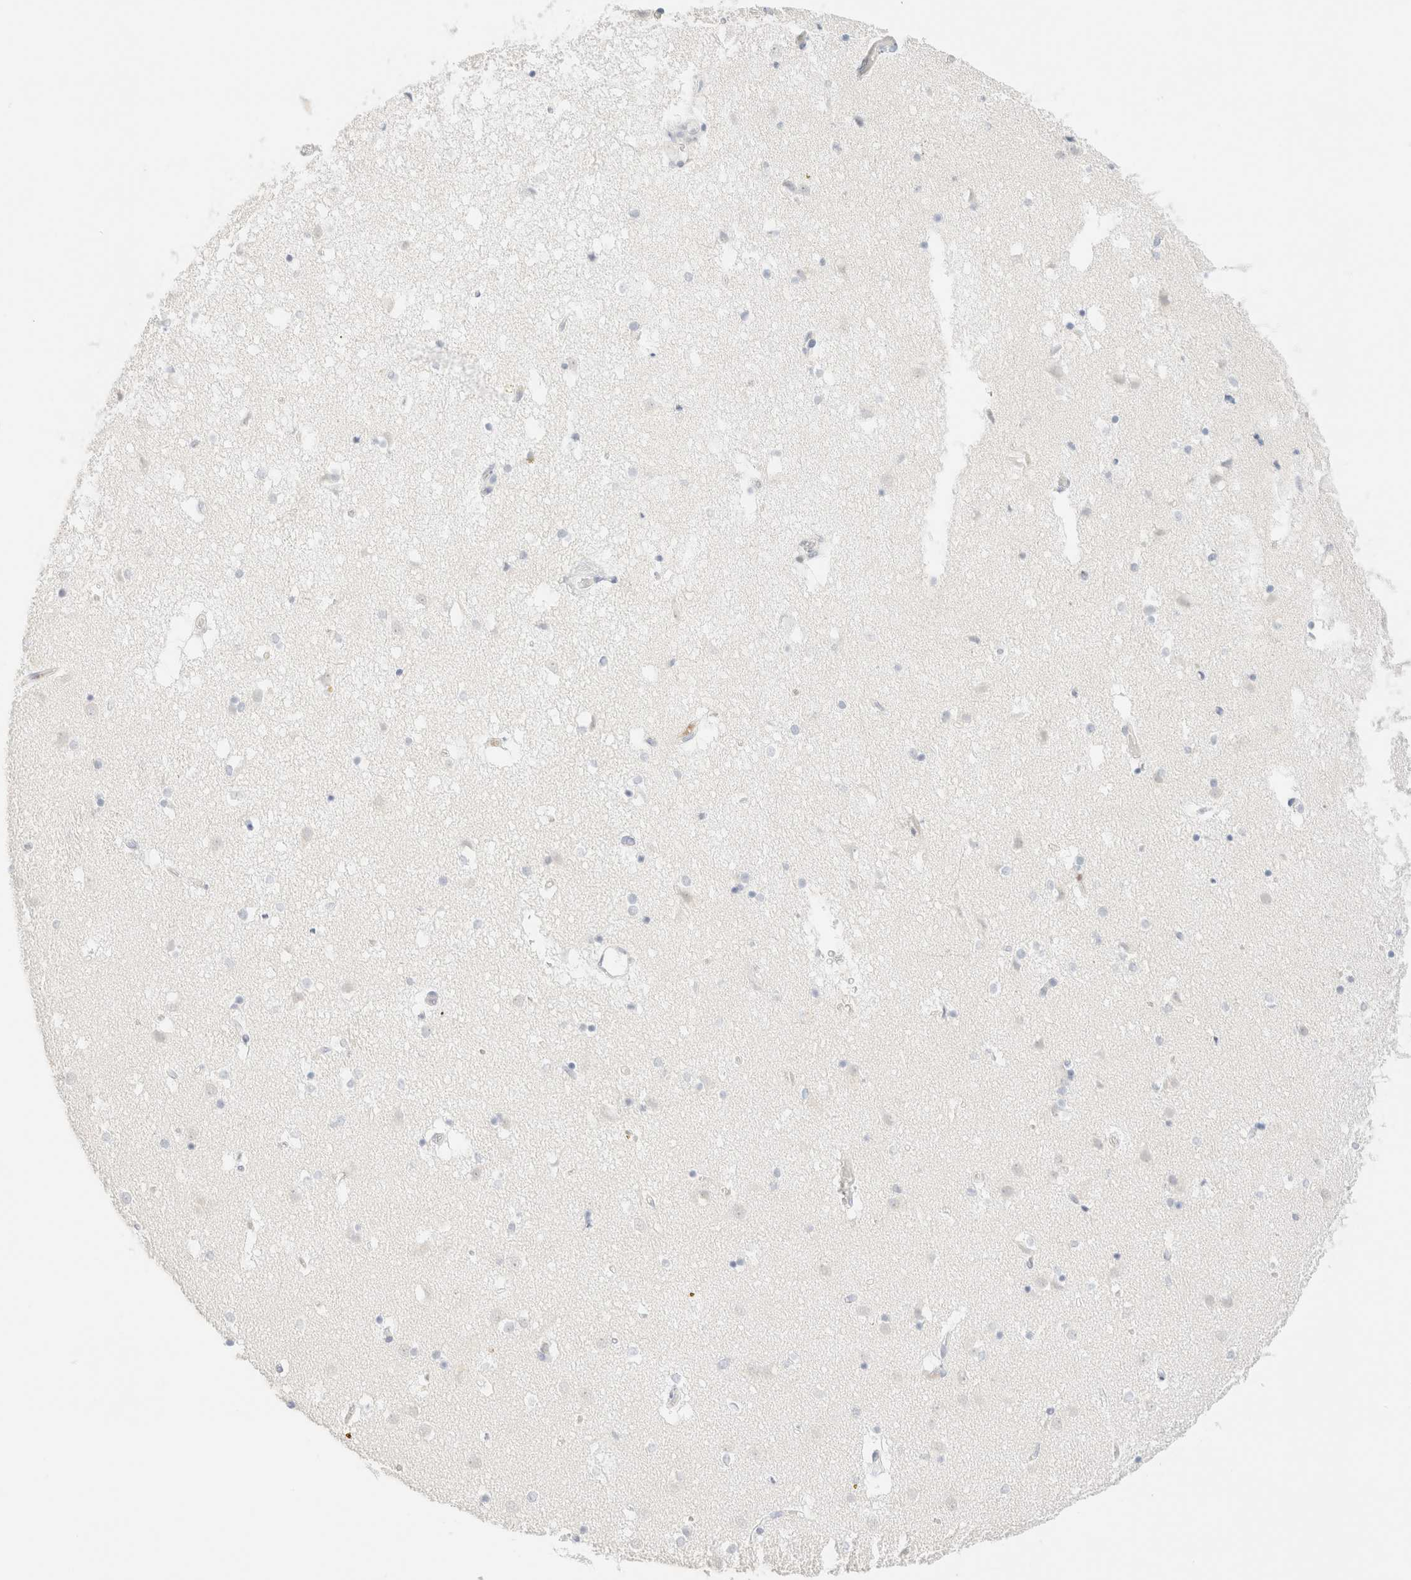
{"staining": {"intensity": "negative", "quantity": "none", "location": "none"}, "tissue": "caudate", "cell_type": "Glial cells", "image_type": "normal", "snomed": [{"axis": "morphology", "description": "Normal tissue, NOS"}, {"axis": "topography", "description": "Lateral ventricle wall"}], "caption": "DAB immunohistochemical staining of unremarkable caudate displays no significant positivity in glial cells. (Brightfield microscopy of DAB immunohistochemistry (IHC) at high magnification).", "gene": "IKZF3", "patient": {"sex": "male", "age": 70}}